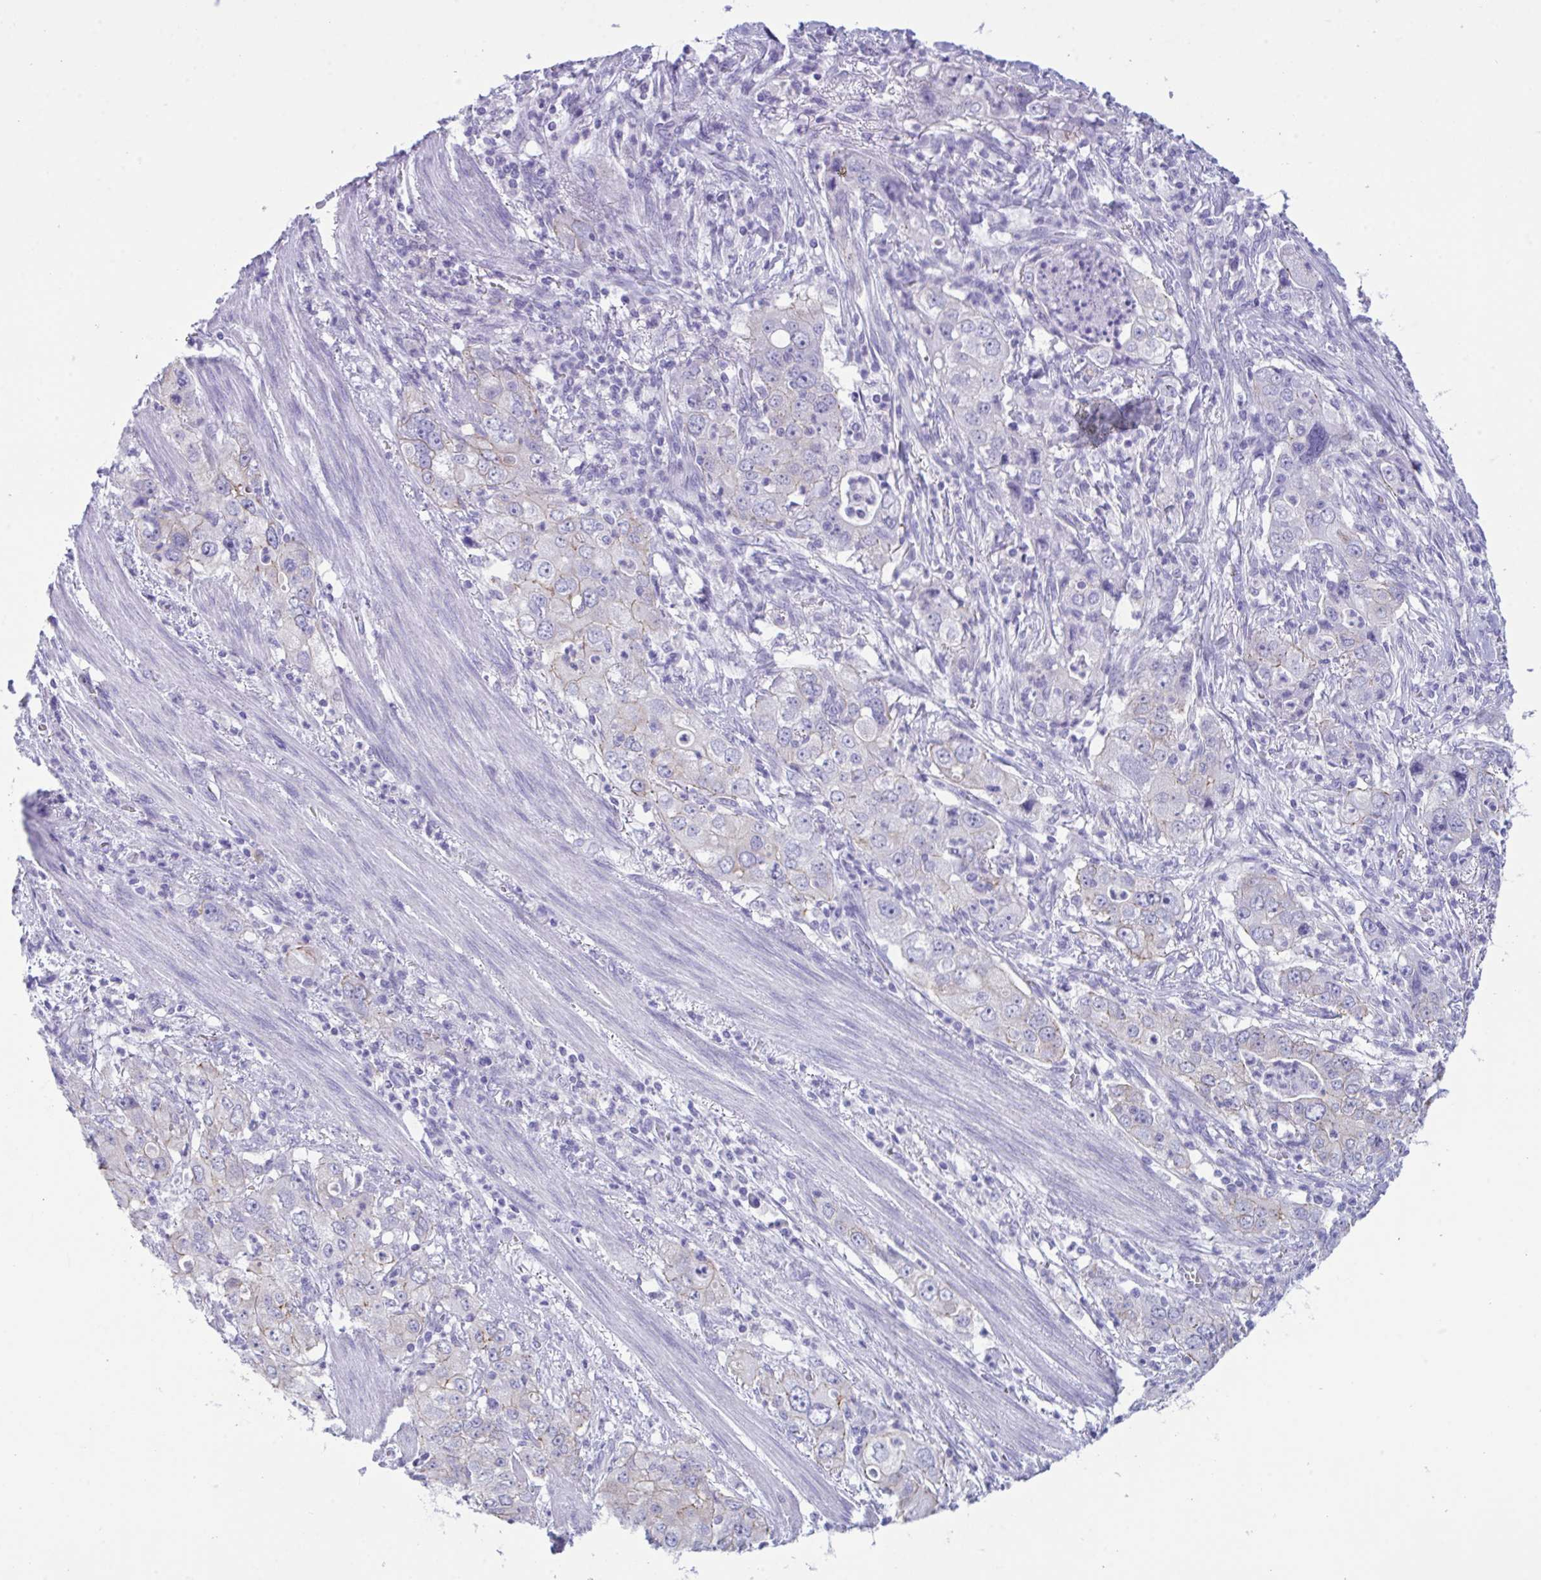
{"staining": {"intensity": "negative", "quantity": "none", "location": "none"}, "tissue": "stomach cancer", "cell_type": "Tumor cells", "image_type": "cancer", "snomed": [{"axis": "morphology", "description": "Adenocarcinoma, NOS"}, {"axis": "topography", "description": "Stomach, upper"}], "caption": "IHC of stomach cancer reveals no positivity in tumor cells.", "gene": "GLB1L2", "patient": {"sex": "male", "age": 75}}